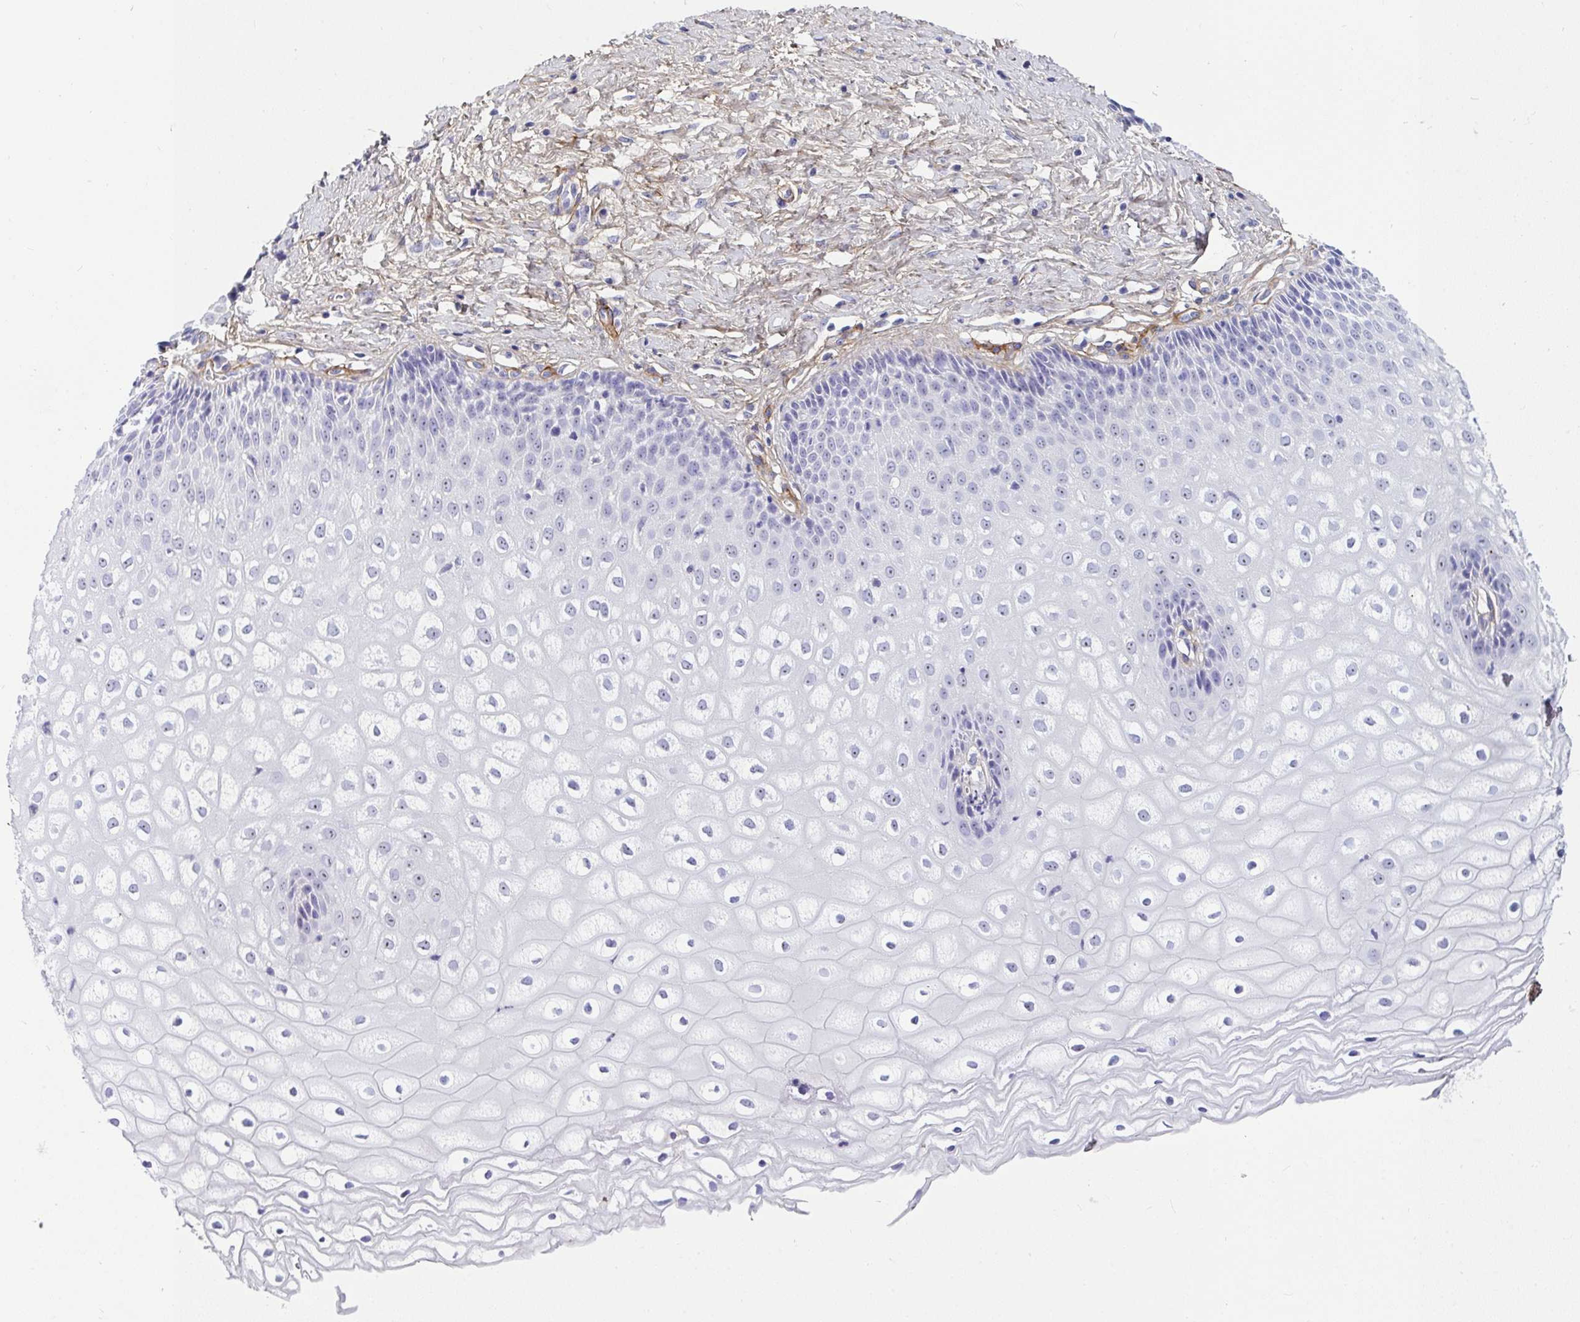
{"staining": {"intensity": "negative", "quantity": "none", "location": "none"}, "tissue": "cervix", "cell_type": "Glandular cells", "image_type": "normal", "snomed": [{"axis": "morphology", "description": "Normal tissue, NOS"}, {"axis": "topography", "description": "Cervix"}], "caption": "IHC histopathology image of benign cervix stained for a protein (brown), which displays no staining in glandular cells.", "gene": "LHFPL6", "patient": {"sex": "female", "age": 36}}